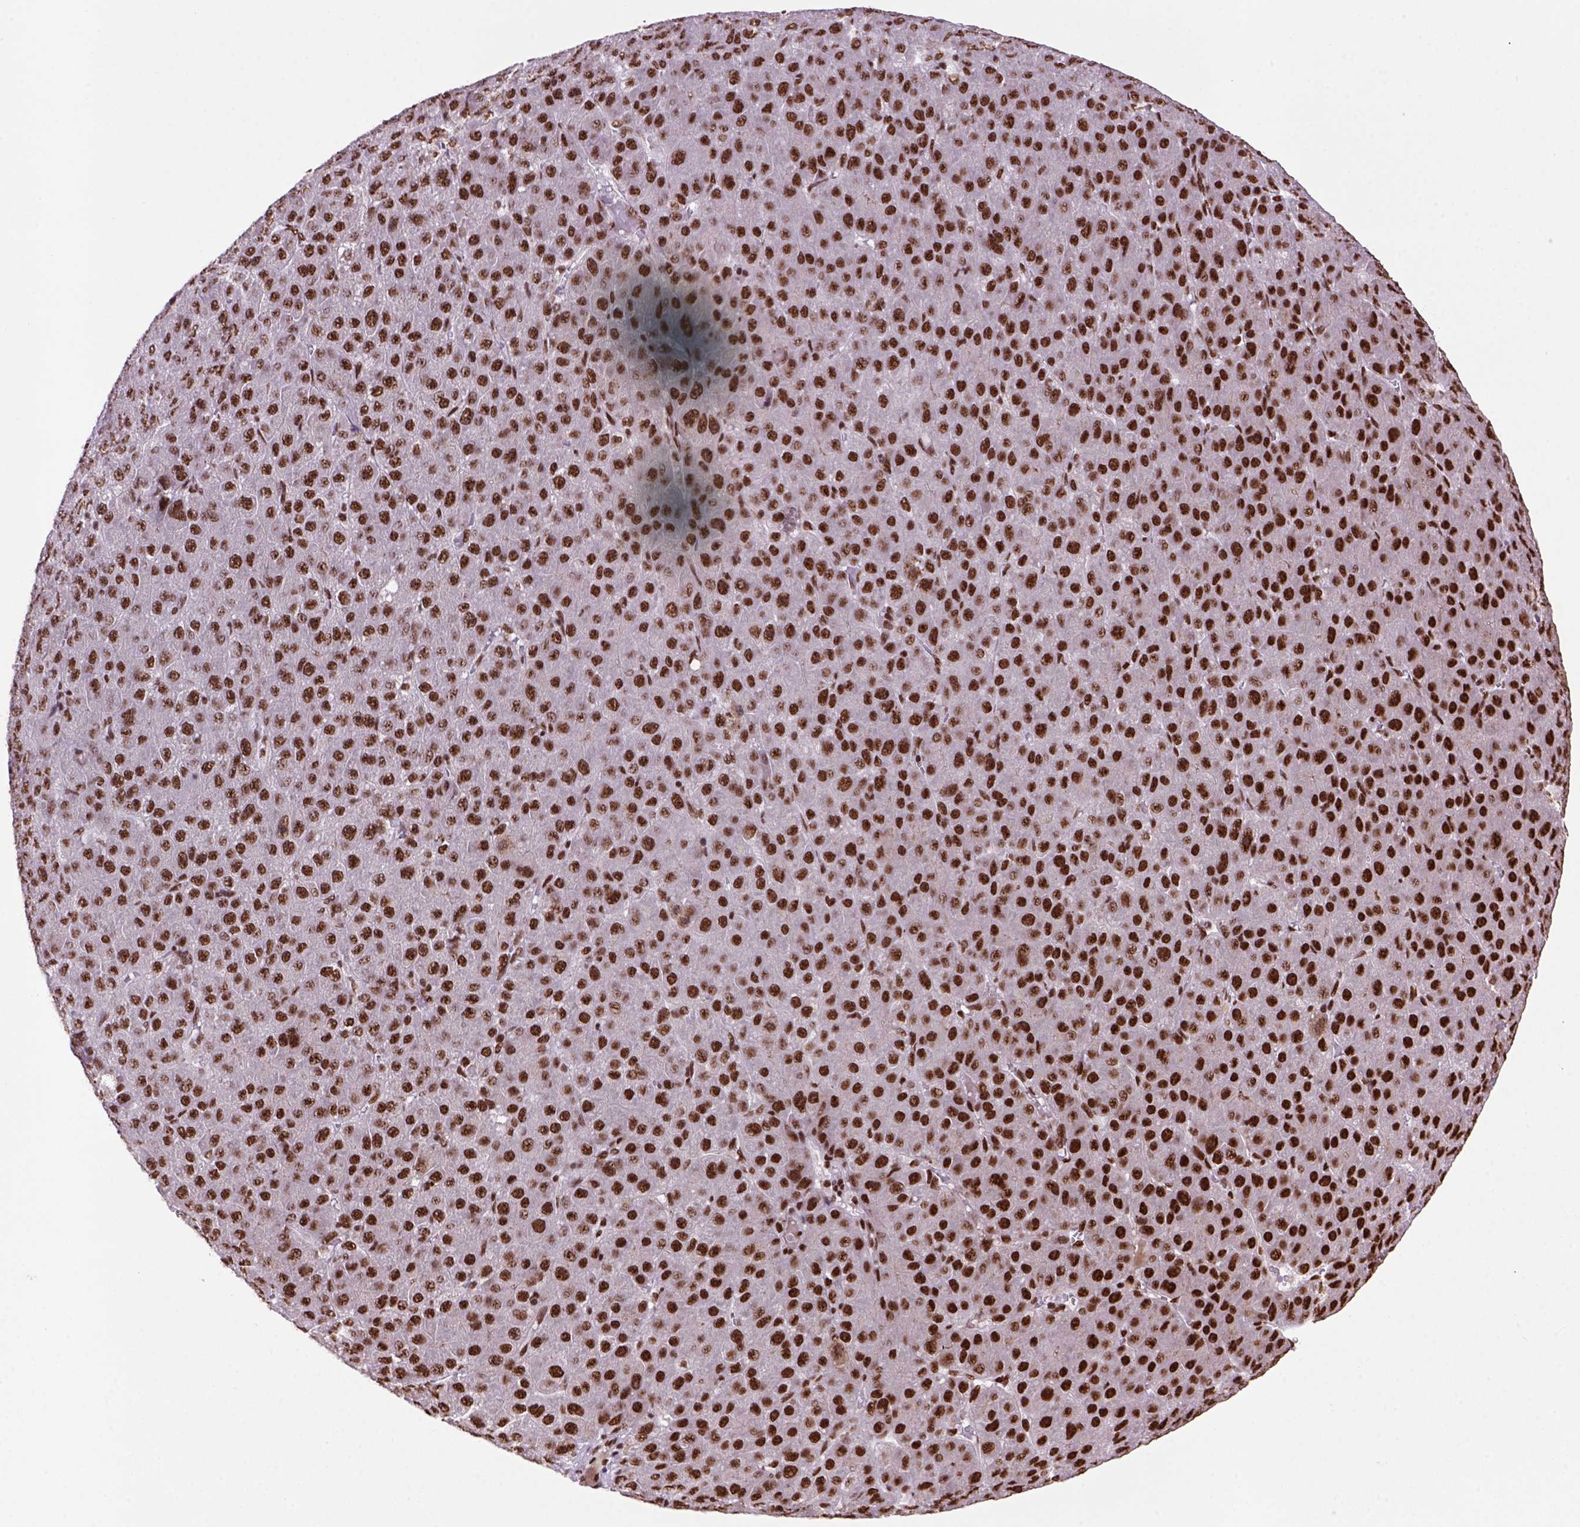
{"staining": {"intensity": "strong", "quantity": ">75%", "location": "nuclear"}, "tissue": "liver cancer", "cell_type": "Tumor cells", "image_type": "cancer", "snomed": [{"axis": "morphology", "description": "Carcinoma, Hepatocellular, NOS"}, {"axis": "topography", "description": "Liver"}], "caption": "This histopathology image shows IHC staining of human liver cancer, with high strong nuclear staining in about >75% of tumor cells.", "gene": "NSMCE2", "patient": {"sex": "male", "age": 67}}